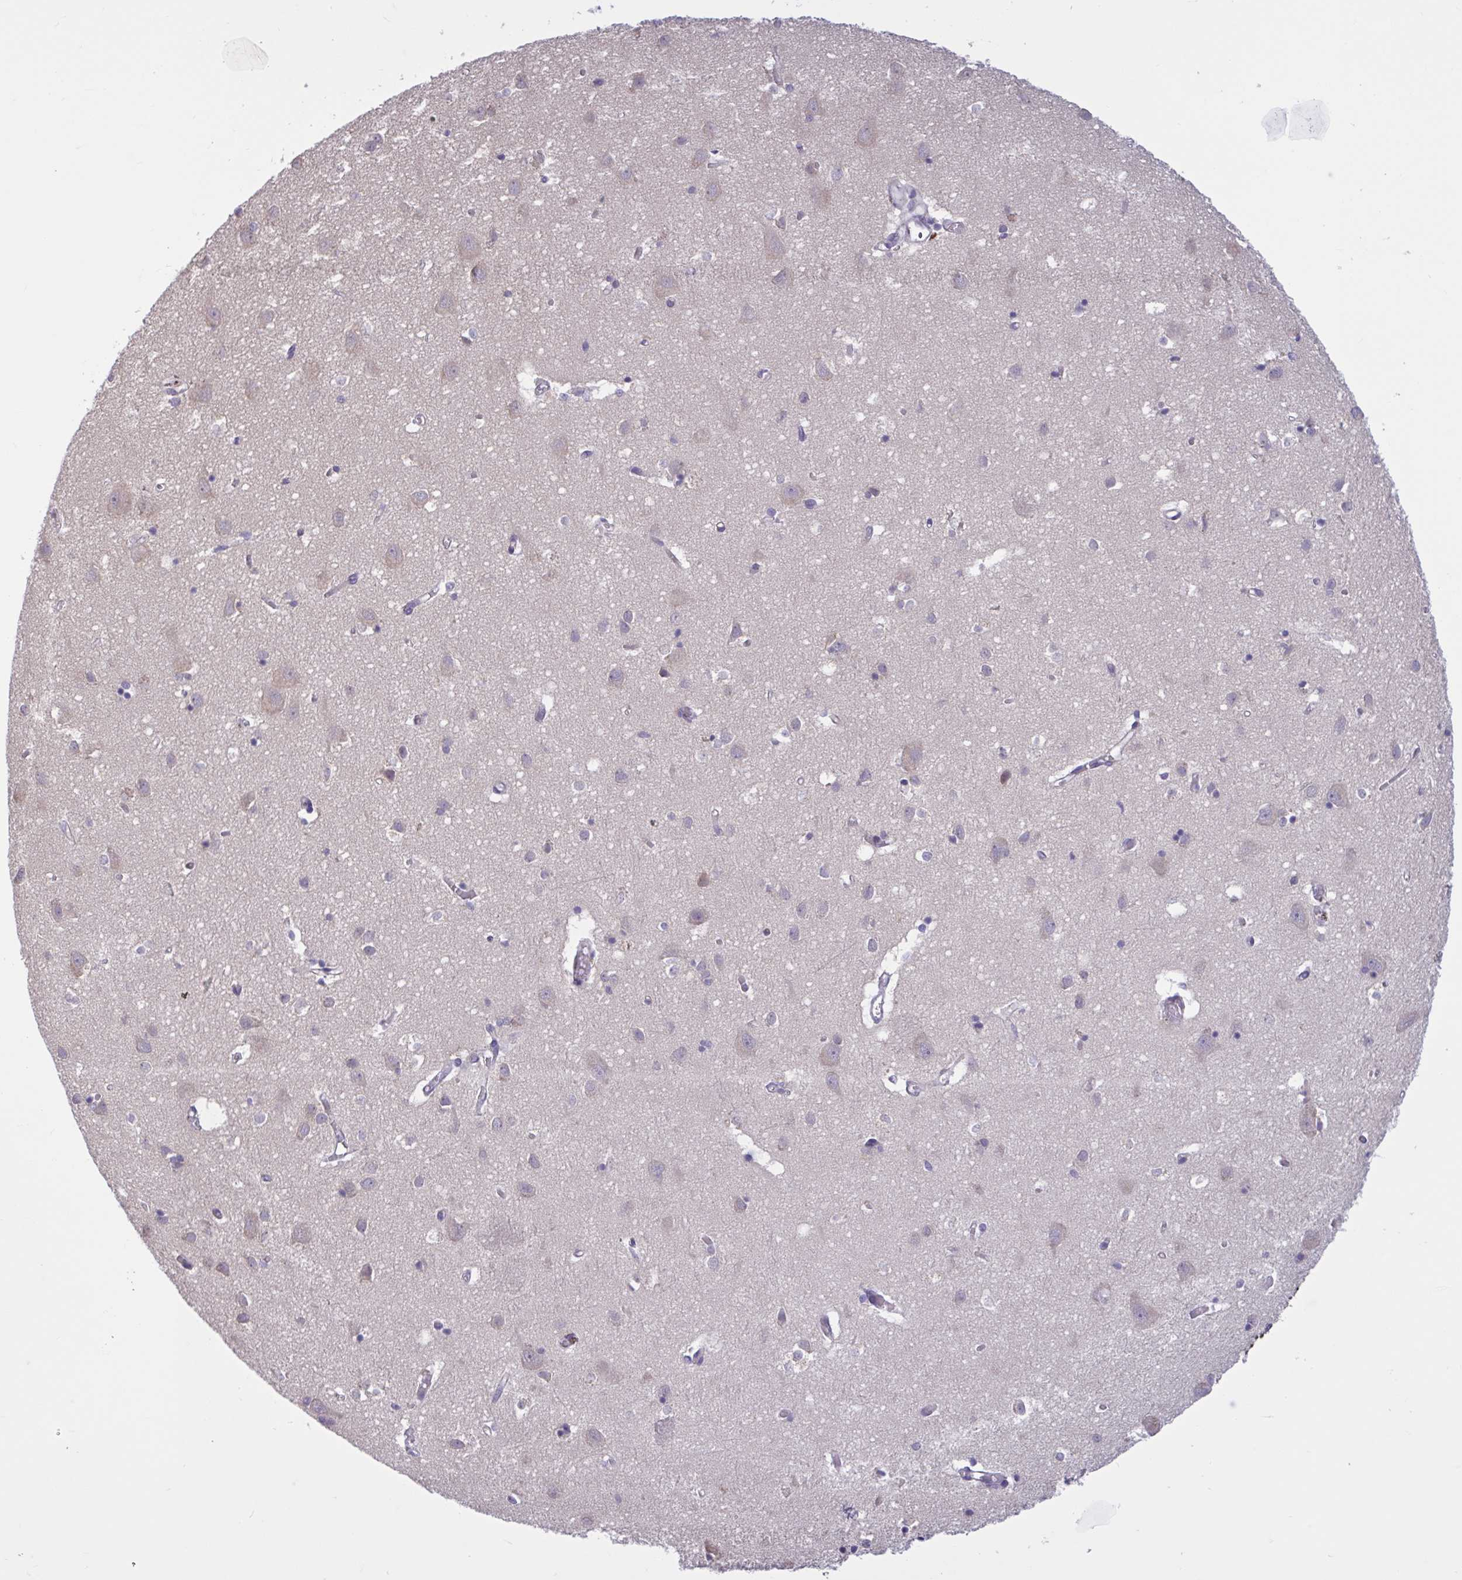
{"staining": {"intensity": "negative", "quantity": "none", "location": "none"}, "tissue": "cerebral cortex", "cell_type": "Endothelial cells", "image_type": "normal", "snomed": [{"axis": "morphology", "description": "Normal tissue, NOS"}, {"axis": "topography", "description": "Cerebral cortex"}], "caption": "This image is of normal cerebral cortex stained with immunohistochemistry to label a protein in brown with the nuclei are counter-stained blue. There is no expression in endothelial cells. (Brightfield microscopy of DAB (3,3'-diaminobenzidine) immunohistochemistry at high magnification).", "gene": "RBL1", "patient": {"sex": "male", "age": 70}}